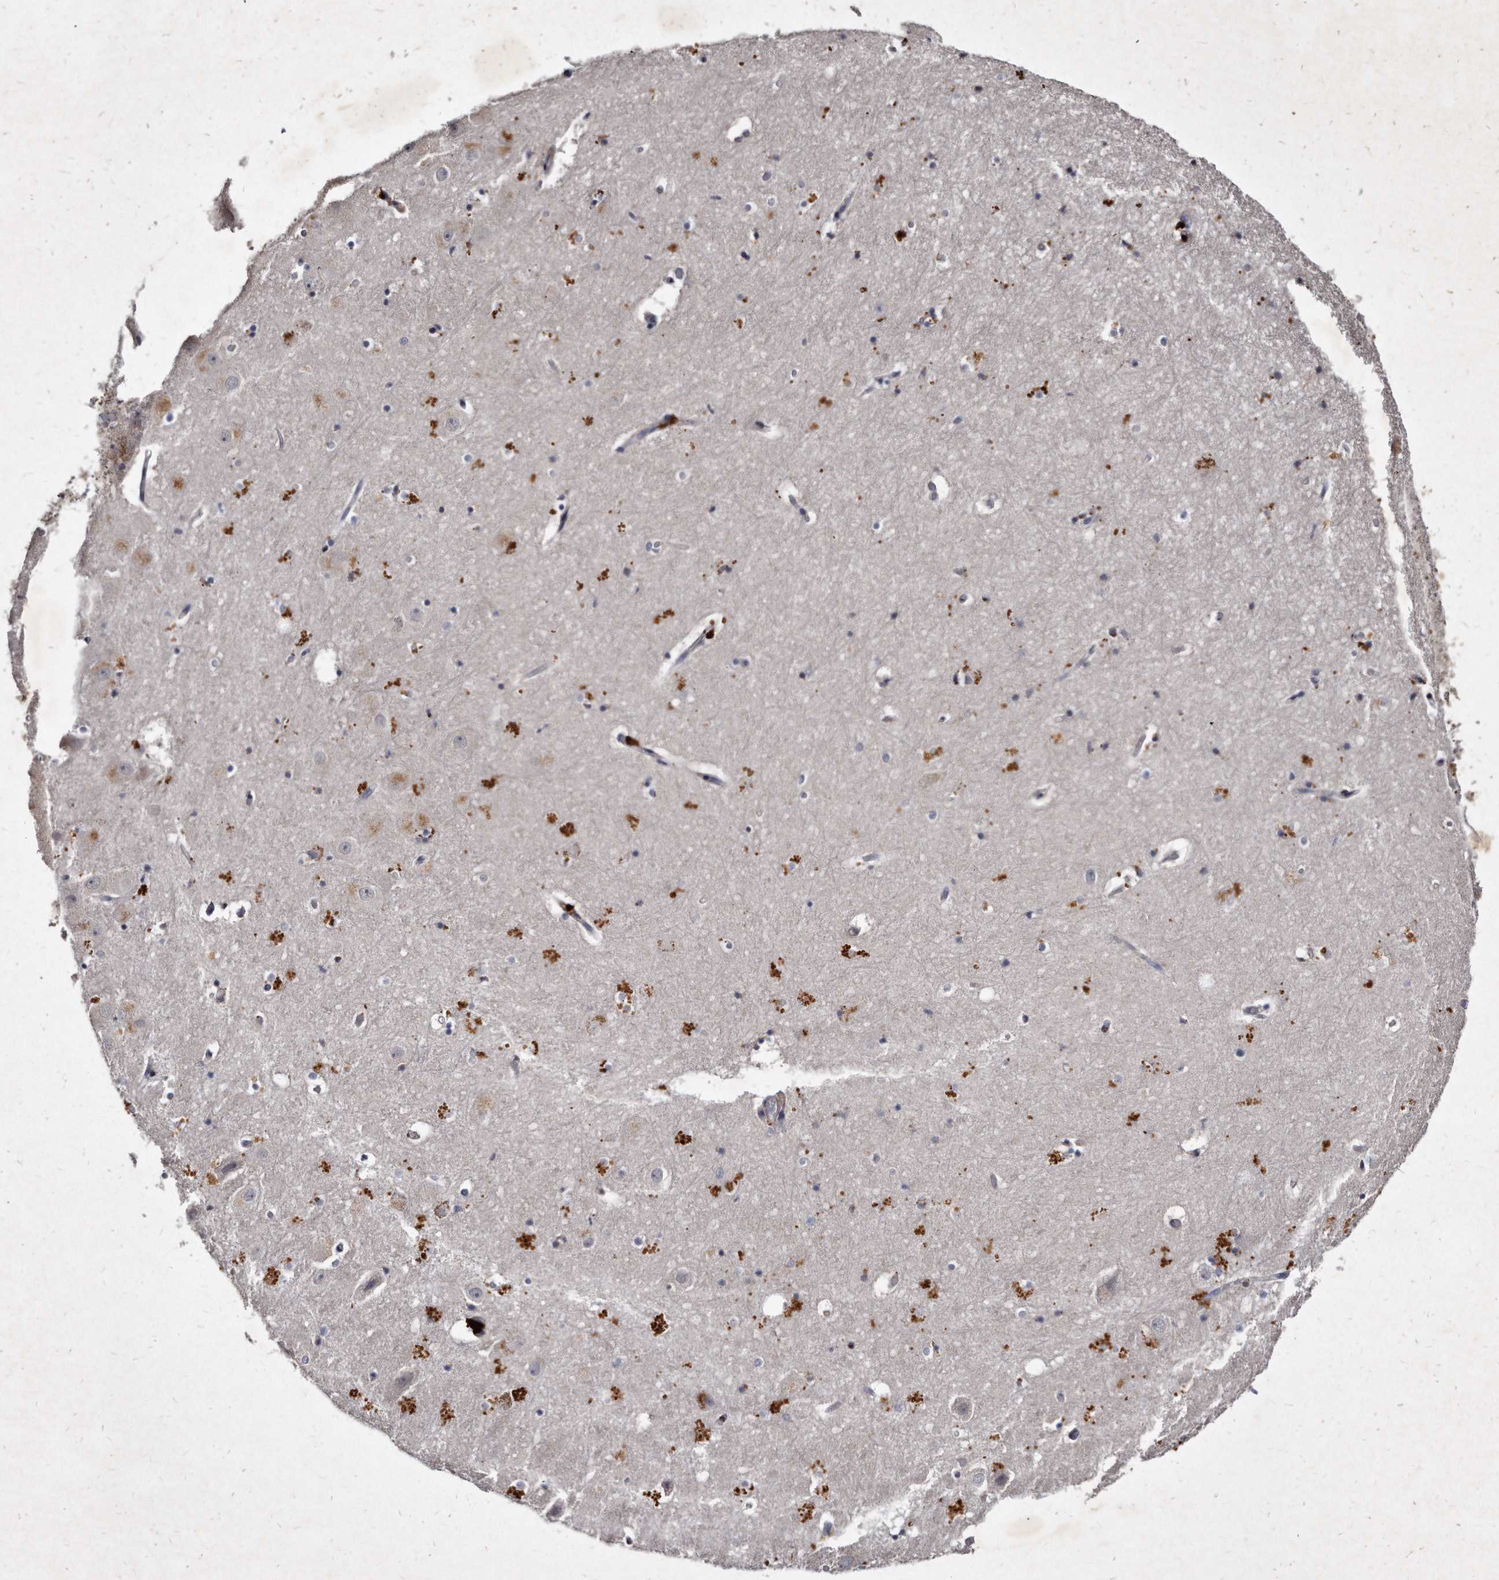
{"staining": {"intensity": "negative", "quantity": "none", "location": "none"}, "tissue": "hippocampus", "cell_type": "Glial cells", "image_type": "normal", "snomed": [{"axis": "morphology", "description": "Normal tissue, NOS"}, {"axis": "topography", "description": "Hippocampus"}], "caption": "Hippocampus stained for a protein using immunohistochemistry (IHC) demonstrates no positivity glial cells.", "gene": "KLHDC3", "patient": {"sex": "female", "age": 52}}